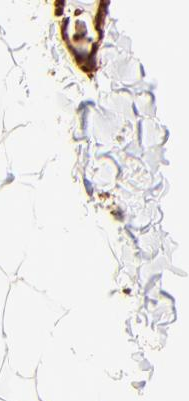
{"staining": {"intensity": "moderate", "quantity": ">75%", "location": "cytoplasmic/membranous"}, "tissue": "adipose tissue", "cell_type": "Adipocytes", "image_type": "normal", "snomed": [{"axis": "morphology", "description": "Normal tissue, NOS"}, {"axis": "topography", "description": "Soft tissue"}], "caption": "Protein expression analysis of benign adipose tissue reveals moderate cytoplasmic/membranous expression in about >75% of adipocytes.", "gene": "FLNA", "patient": {"sex": "male", "age": 26}}